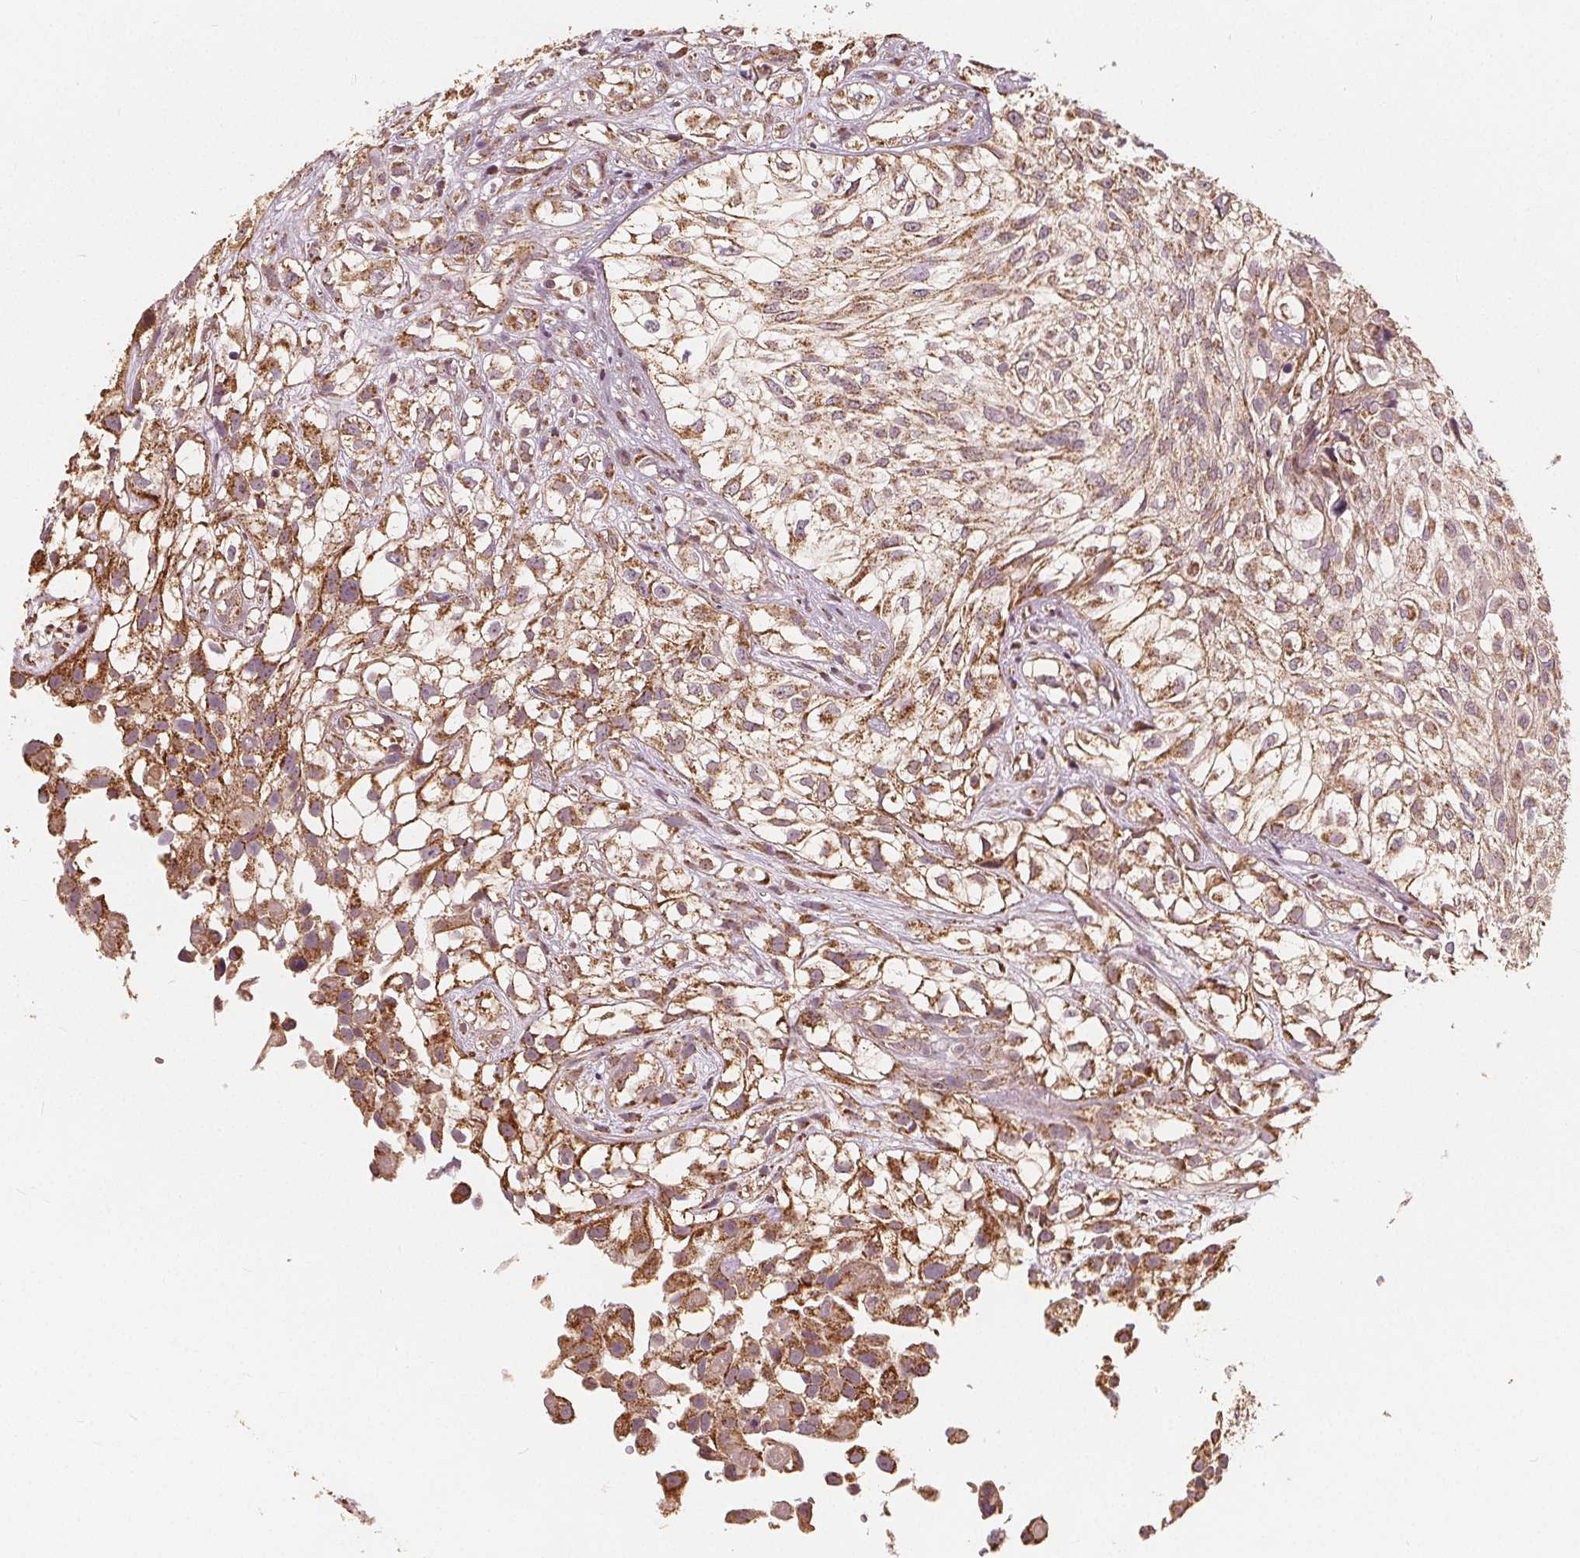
{"staining": {"intensity": "moderate", "quantity": ">75%", "location": "cytoplasmic/membranous"}, "tissue": "urothelial cancer", "cell_type": "Tumor cells", "image_type": "cancer", "snomed": [{"axis": "morphology", "description": "Urothelial carcinoma, High grade"}, {"axis": "topography", "description": "Urinary bladder"}], "caption": "The photomicrograph displays immunohistochemical staining of urothelial cancer. There is moderate cytoplasmic/membranous expression is identified in approximately >75% of tumor cells.", "gene": "PEX26", "patient": {"sex": "male", "age": 56}}